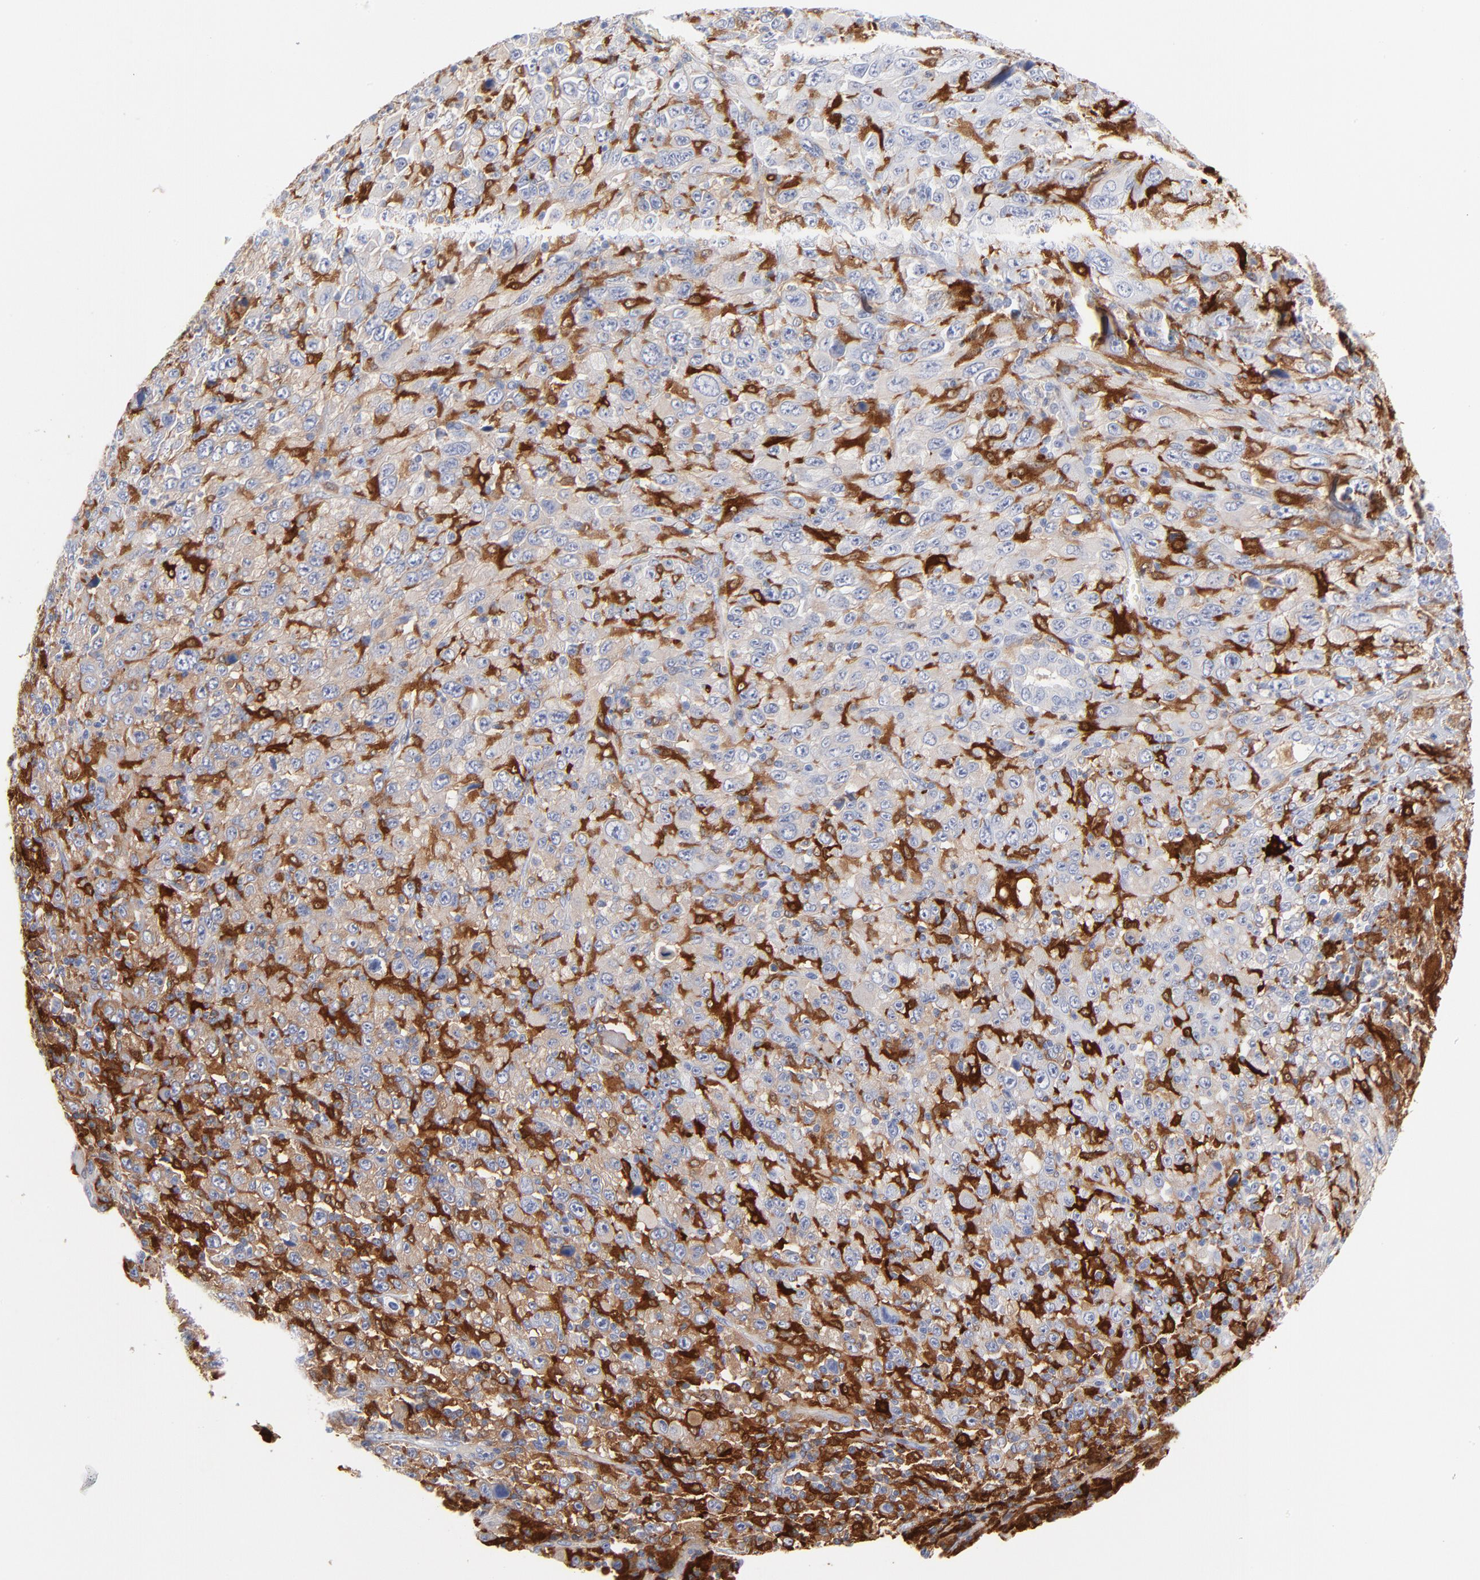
{"staining": {"intensity": "negative", "quantity": "none", "location": "none"}, "tissue": "melanoma", "cell_type": "Tumor cells", "image_type": "cancer", "snomed": [{"axis": "morphology", "description": "Malignant melanoma, Metastatic site"}, {"axis": "topography", "description": "Skin"}], "caption": "Human malignant melanoma (metastatic site) stained for a protein using IHC reveals no positivity in tumor cells.", "gene": "IFIT2", "patient": {"sex": "female", "age": 56}}